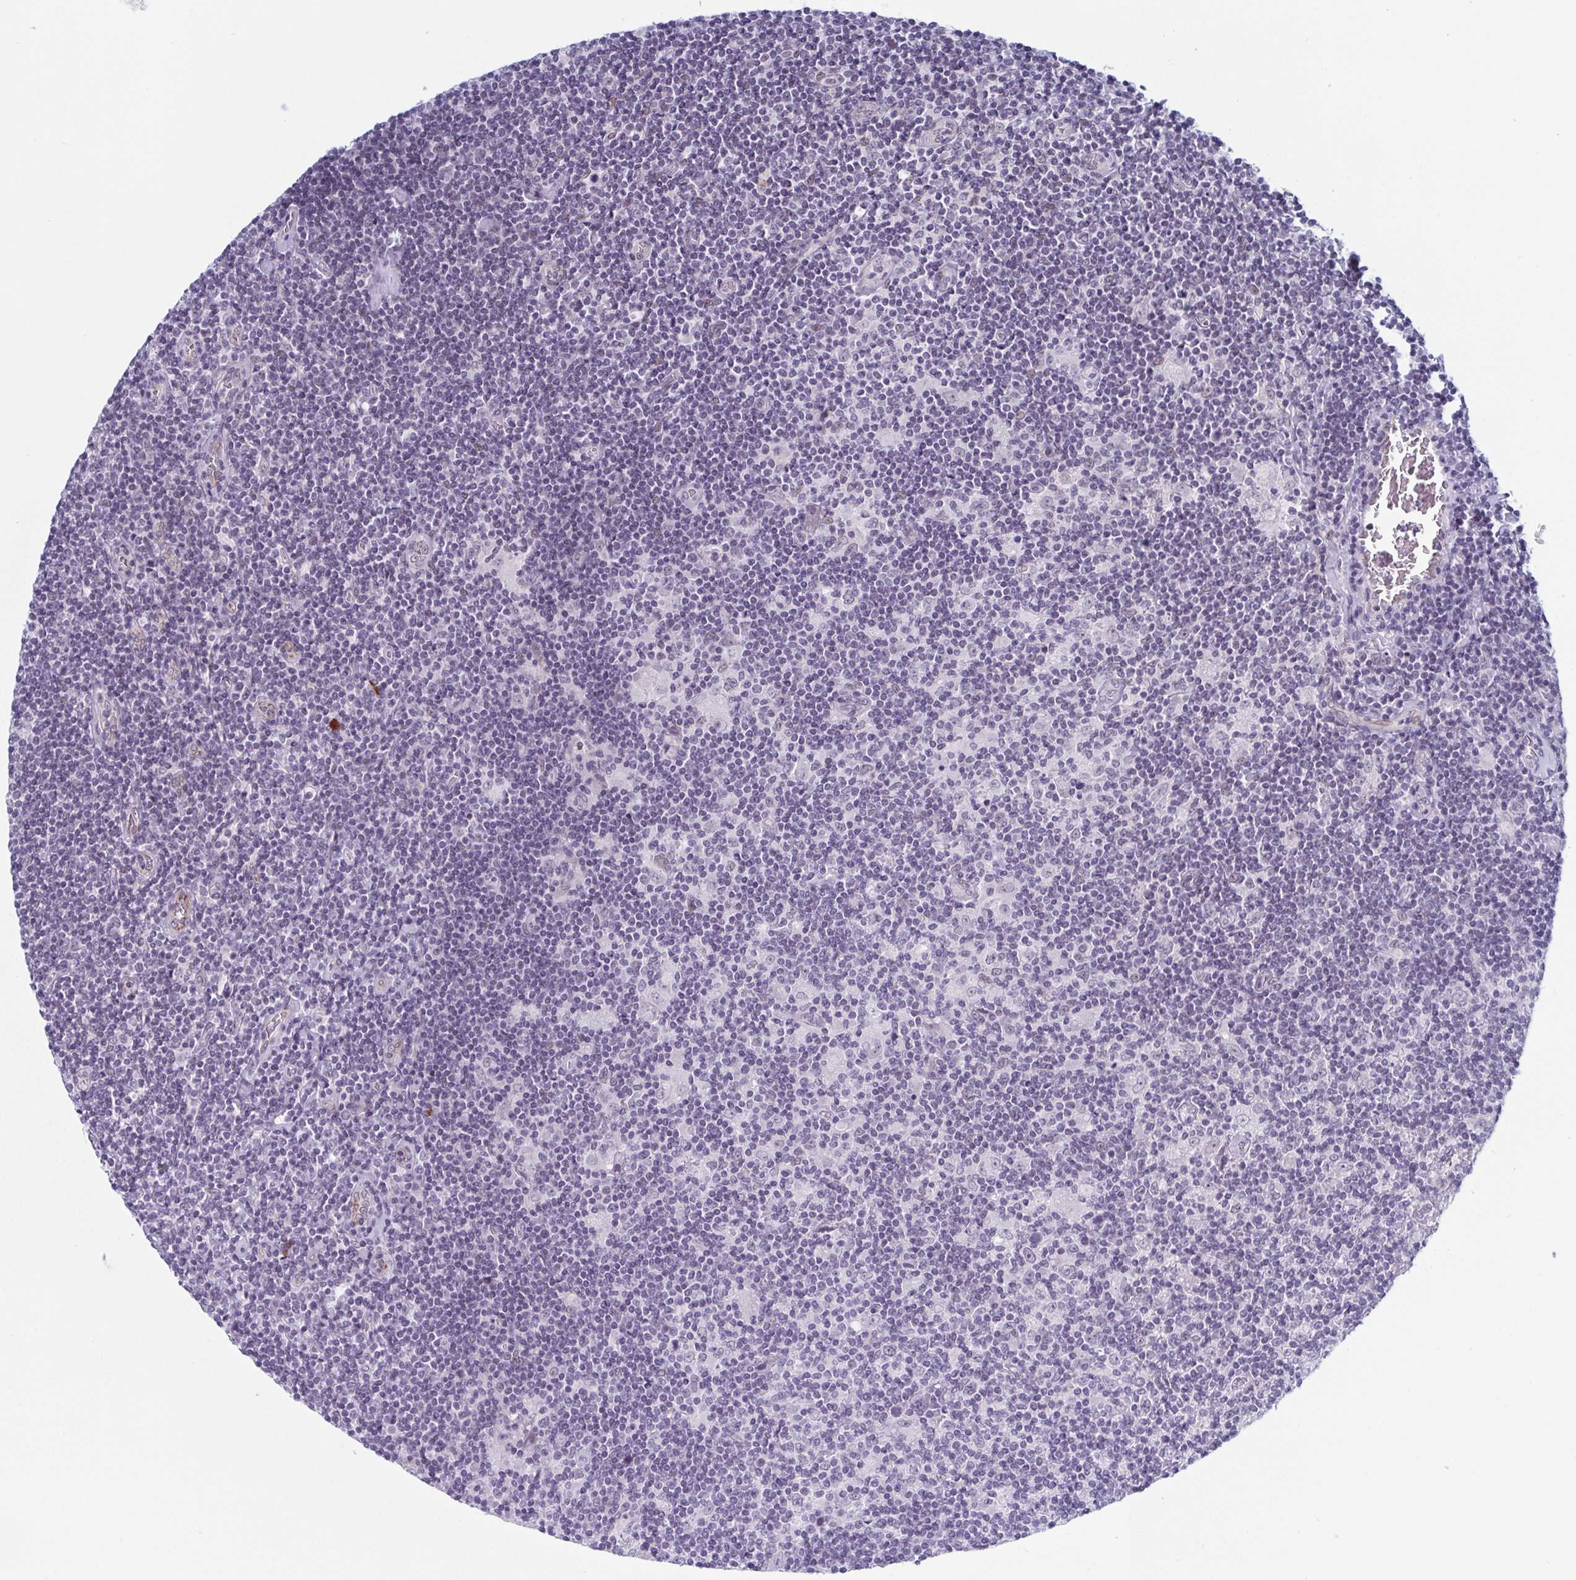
{"staining": {"intensity": "negative", "quantity": "none", "location": "none"}, "tissue": "lymphoma", "cell_type": "Tumor cells", "image_type": "cancer", "snomed": [{"axis": "morphology", "description": "Hodgkin's disease, NOS"}, {"axis": "topography", "description": "Lymph node"}], "caption": "Immunohistochemistry micrograph of Hodgkin's disease stained for a protein (brown), which shows no staining in tumor cells. The staining was performed using DAB (3,3'-diaminobenzidine) to visualize the protein expression in brown, while the nuclei were stained in blue with hematoxylin (Magnification: 20x).", "gene": "ZFP64", "patient": {"sex": "male", "age": 40}}